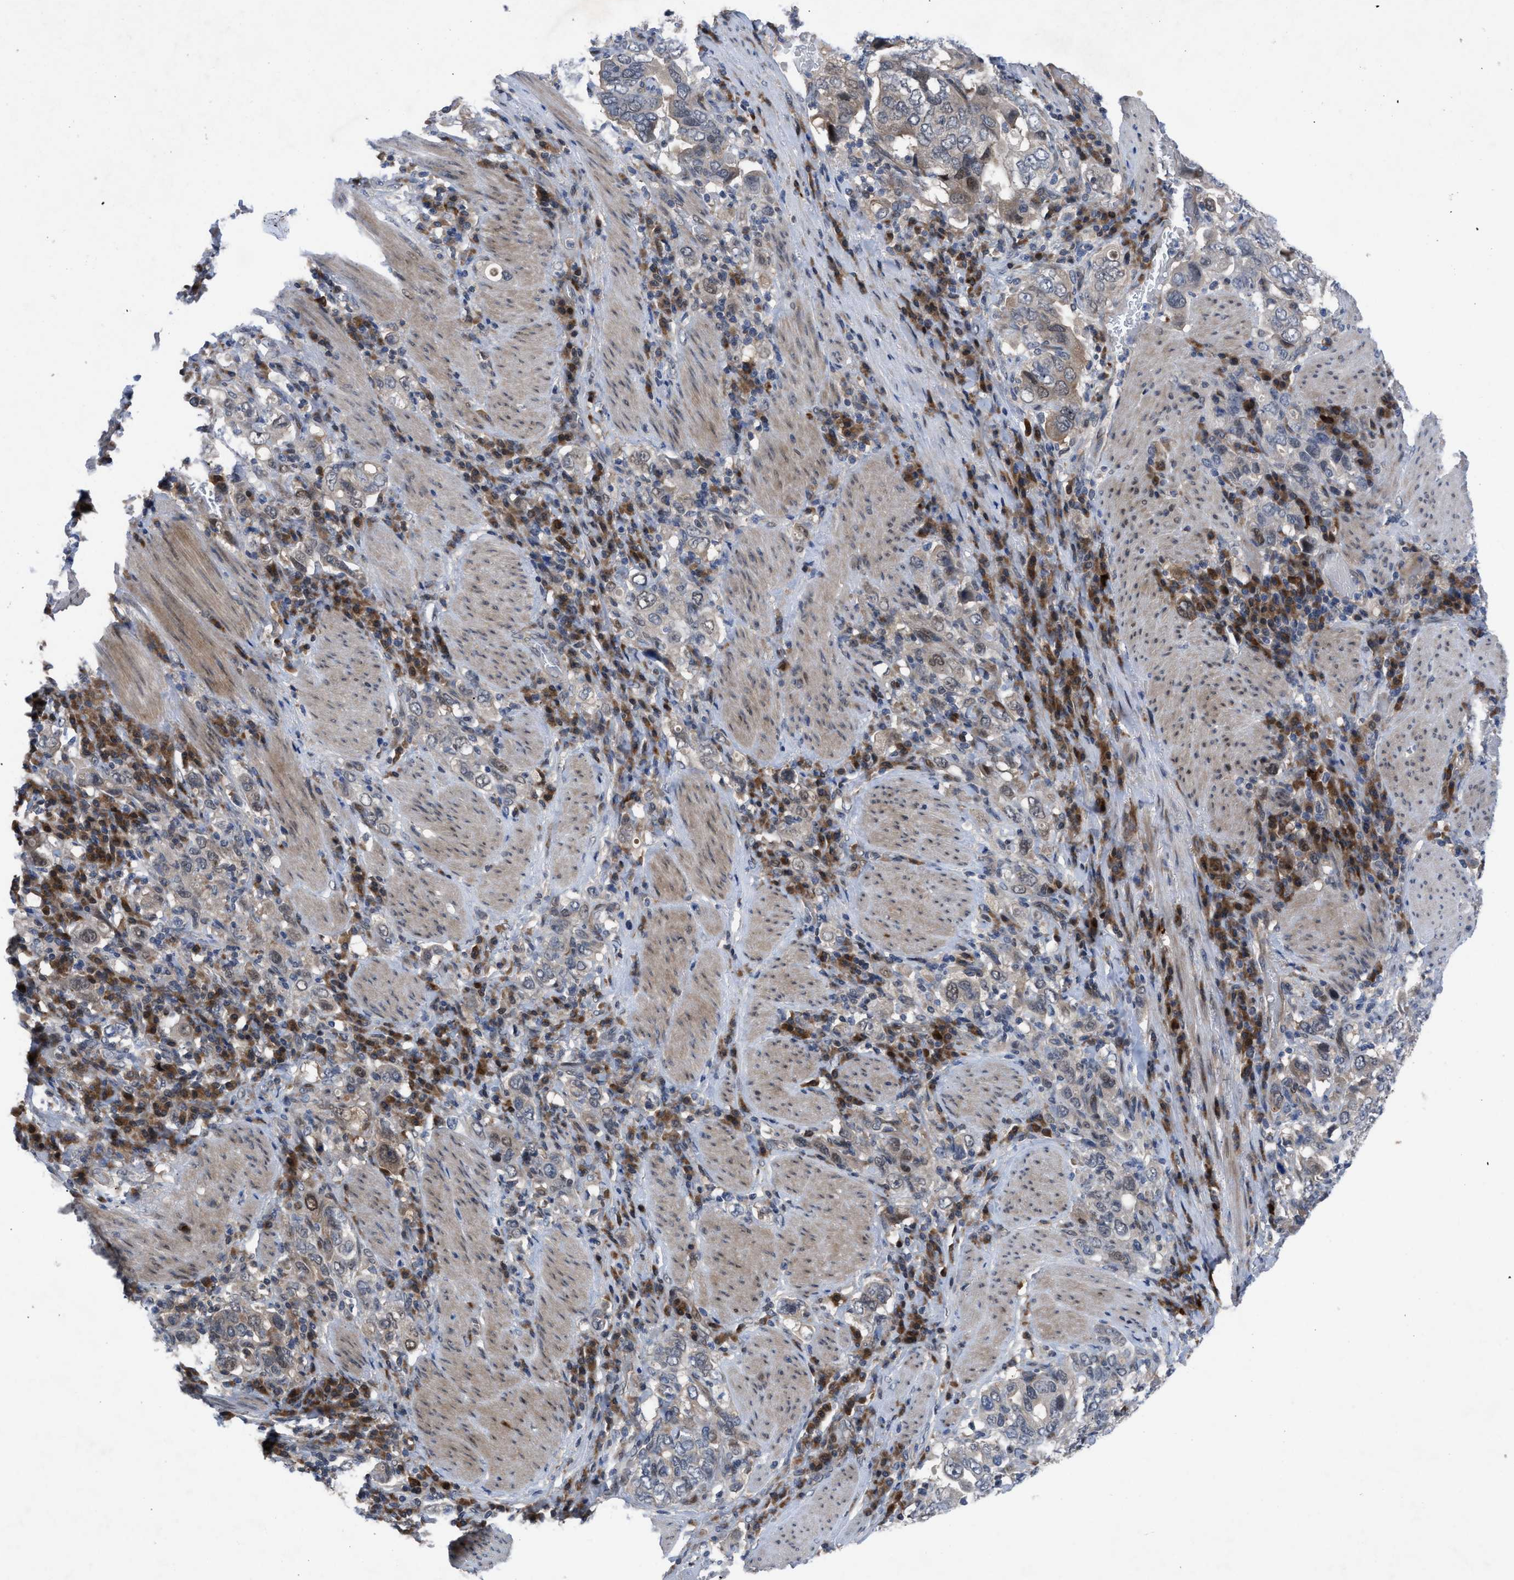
{"staining": {"intensity": "negative", "quantity": "none", "location": "none"}, "tissue": "stomach cancer", "cell_type": "Tumor cells", "image_type": "cancer", "snomed": [{"axis": "morphology", "description": "Adenocarcinoma, NOS"}, {"axis": "topography", "description": "Stomach, upper"}], "caption": "Immunohistochemistry of human stomach cancer shows no positivity in tumor cells.", "gene": "IL17RE", "patient": {"sex": "male", "age": 62}}